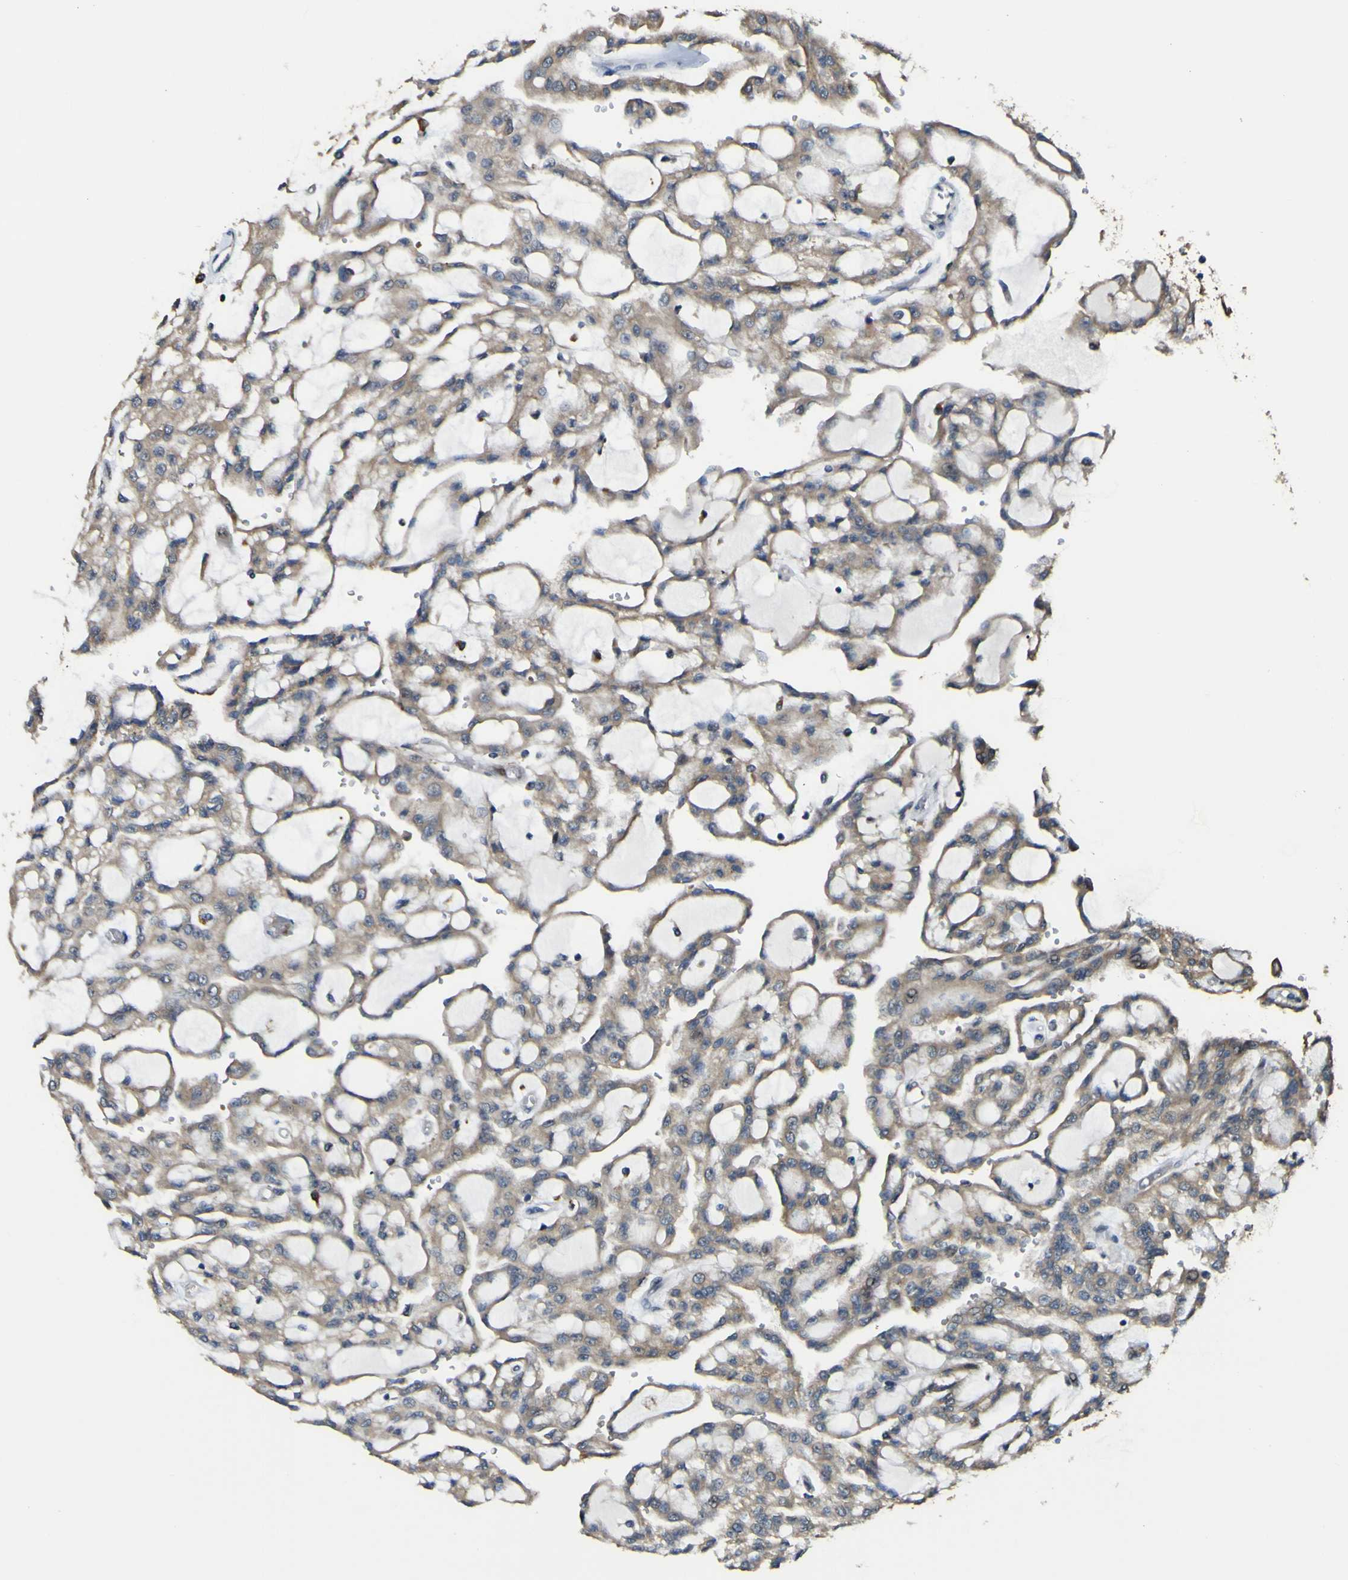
{"staining": {"intensity": "weak", "quantity": ">75%", "location": "cytoplasmic/membranous"}, "tissue": "renal cancer", "cell_type": "Tumor cells", "image_type": "cancer", "snomed": [{"axis": "morphology", "description": "Adenocarcinoma, NOS"}, {"axis": "topography", "description": "Kidney"}], "caption": "Approximately >75% of tumor cells in renal cancer (adenocarcinoma) display weak cytoplasmic/membranous protein positivity as visualized by brown immunohistochemical staining.", "gene": "LBHD1", "patient": {"sex": "male", "age": 63}}